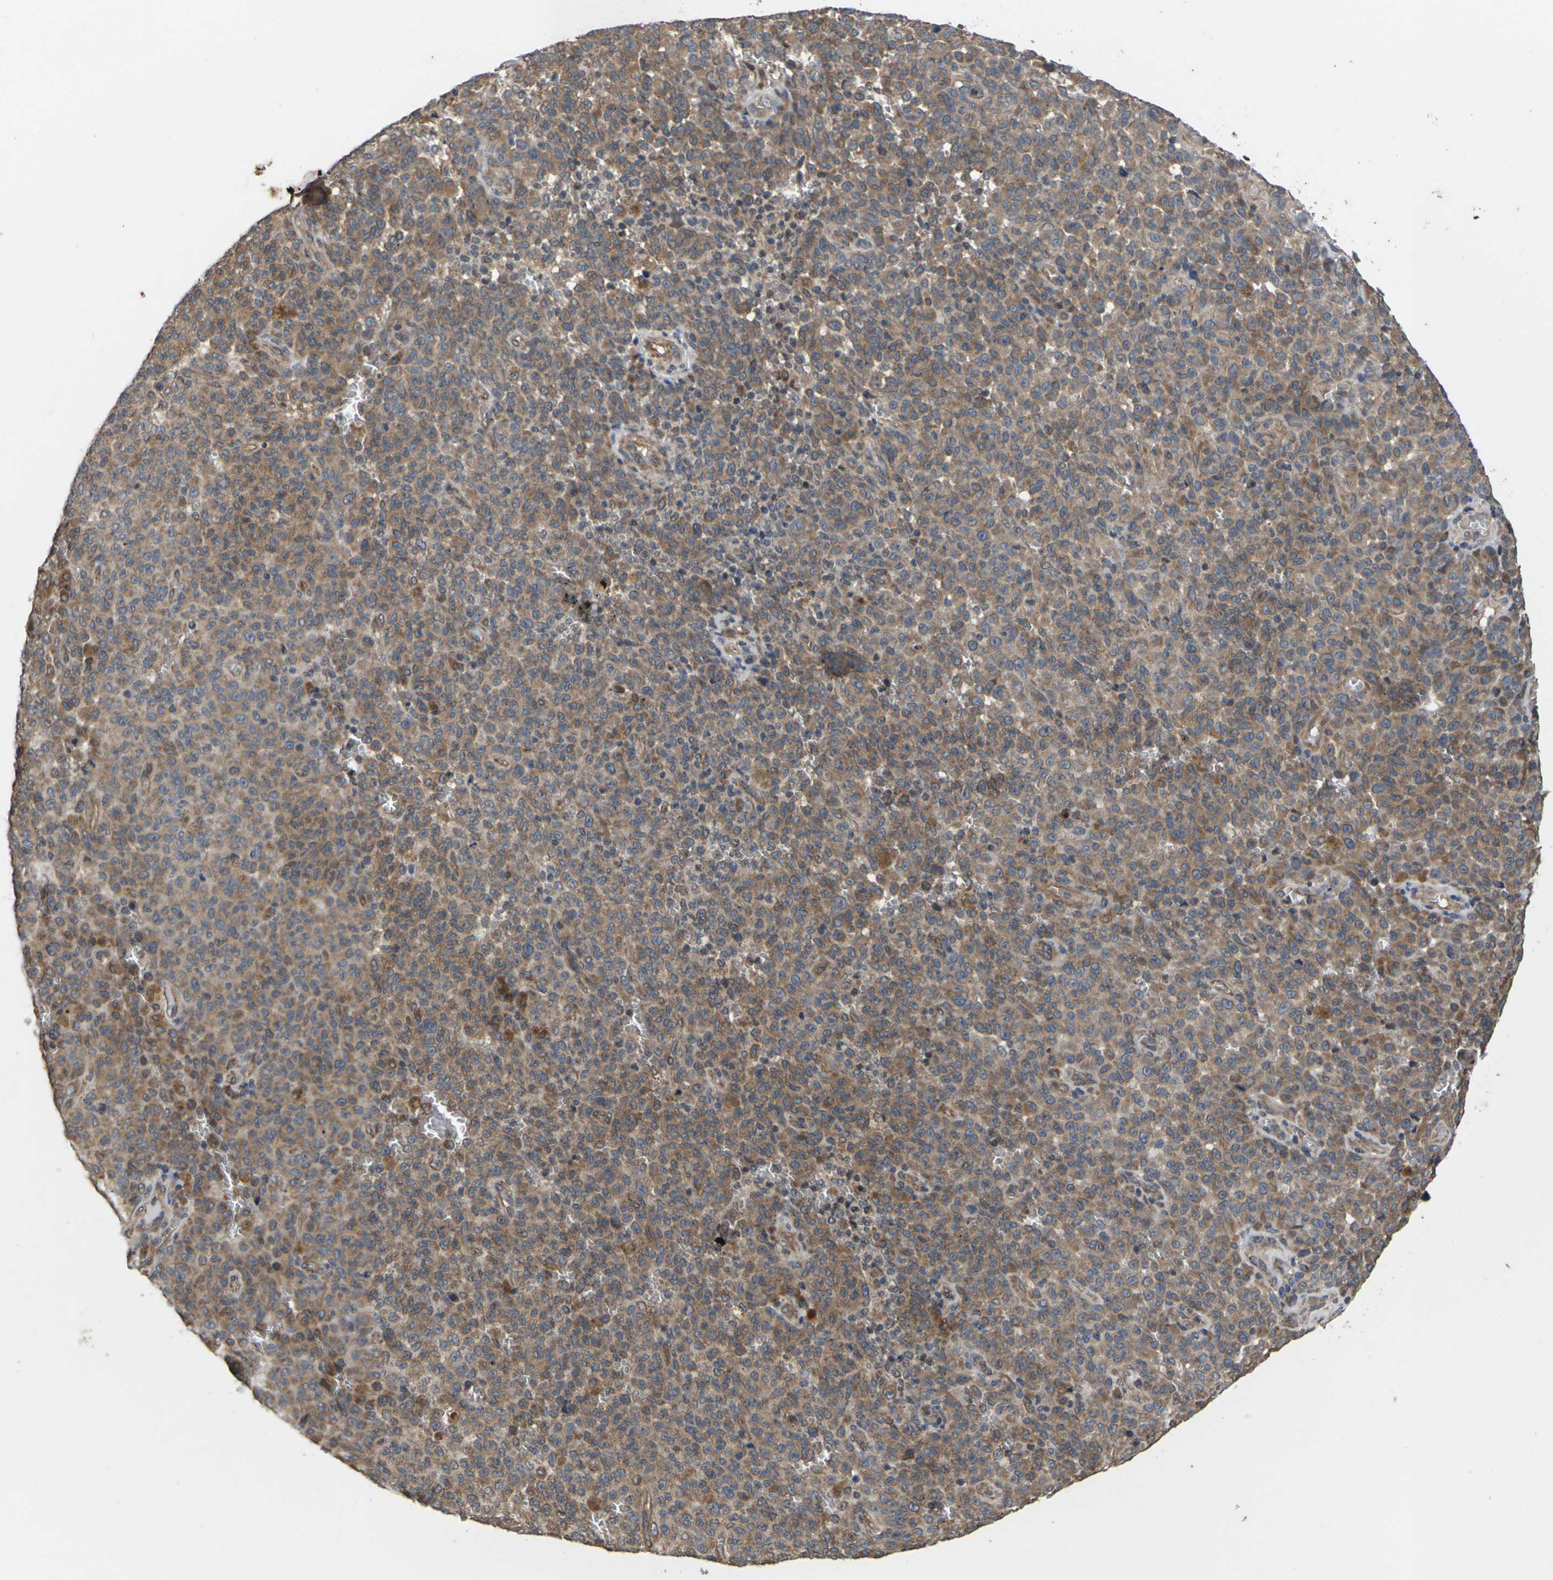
{"staining": {"intensity": "moderate", "quantity": ">75%", "location": "cytoplasmic/membranous"}, "tissue": "melanoma", "cell_type": "Tumor cells", "image_type": "cancer", "snomed": [{"axis": "morphology", "description": "Malignant melanoma, NOS"}, {"axis": "topography", "description": "Skin"}], "caption": "A histopathology image showing moderate cytoplasmic/membranous expression in about >75% of tumor cells in malignant melanoma, as visualized by brown immunohistochemical staining.", "gene": "DKK2", "patient": {"sex": "female", "age": 82}}